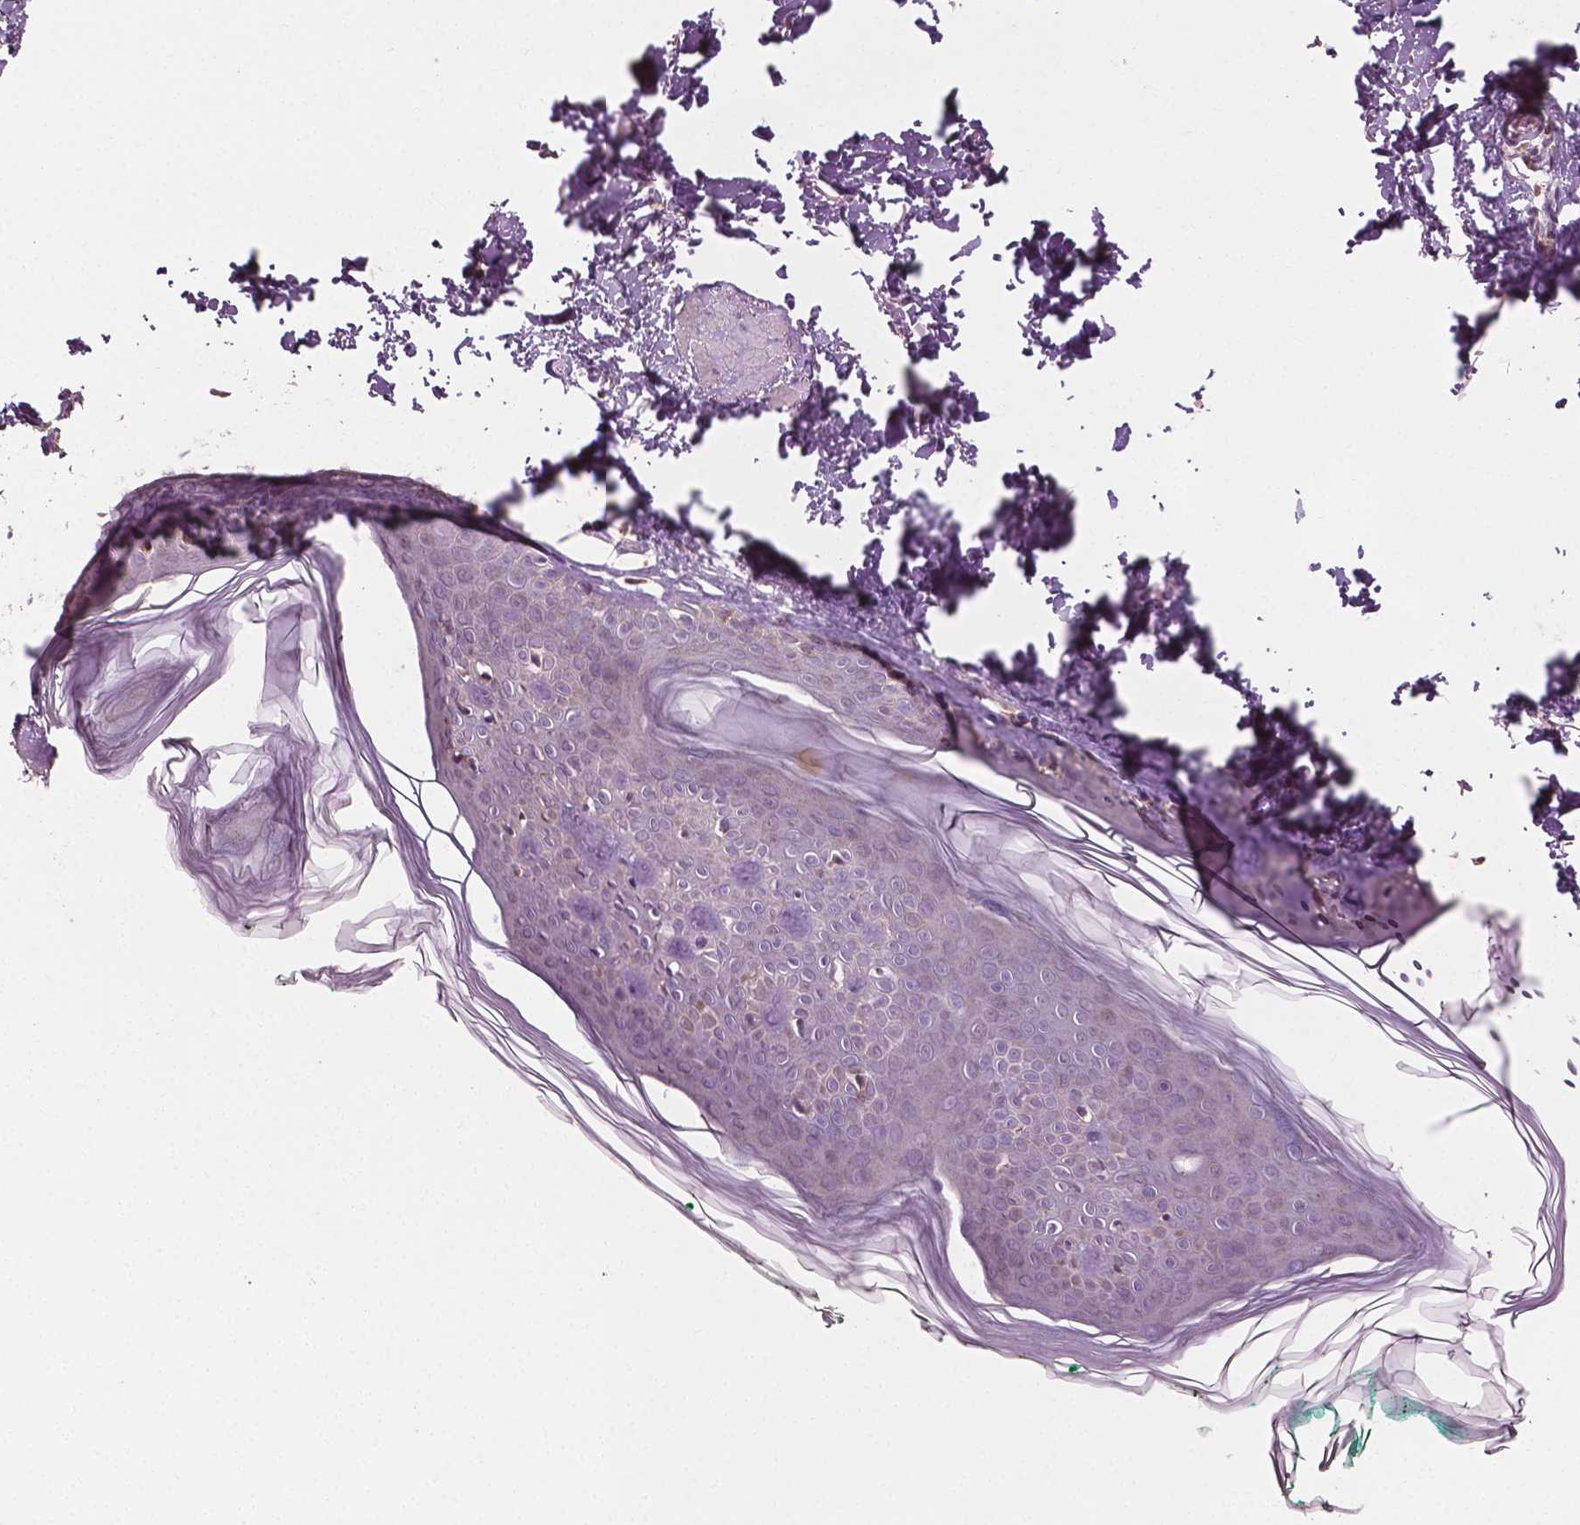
{"staining": {"intensity": "negative", "quantity": "none", "location": "none"}, "tissue": "skin", "cell_type": "Fibroblasts", "image_type": "normal", "snomed": [{"axis": "morphology", "description": "Normal tissue, NOS"}, {"axis": "topography", "description": "Skin"}, {"axis": "topography", "description": "Peripheral nerve tissue"}], "caption": "This image is of benign skin stained with immunohistochemistry to label a protein in brown with the nuclei are counter-stained blue. There is no staining in fibroblasts.", "gene": "MCL1", "patient": {"sex": "female", "age": 45}}